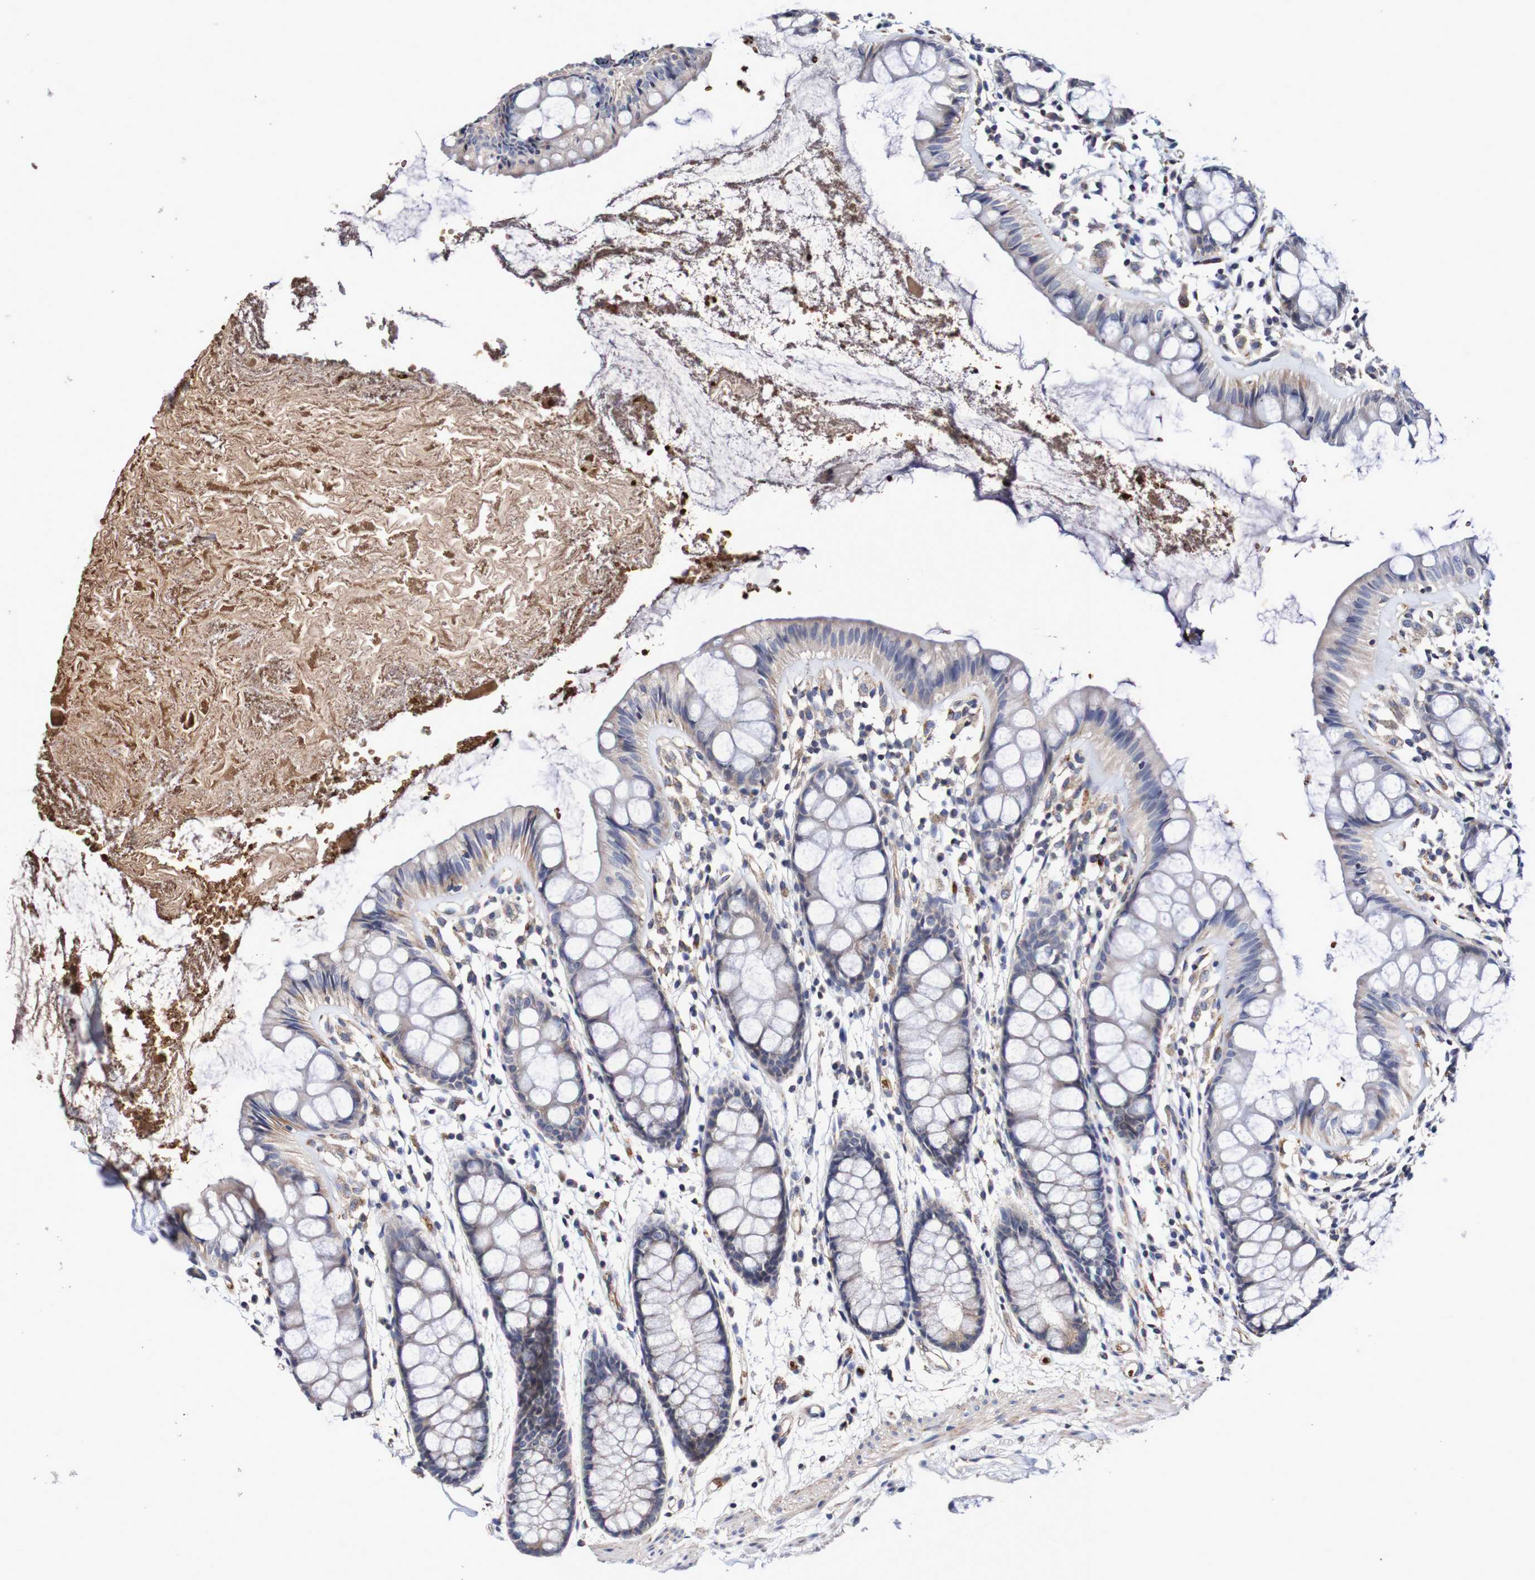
{"staining": {"intensity": "weak", "quantity": "25%-75%", "location": "cytoplasmic/membranous"}, "tissue": "rectum", "cell_type": "Glandular cells", "image_type": "normal", "snomed": [{"axis": "morphology", "description": "Normal tissue, NOS"}, {"axis": "topography", "description": "Rectum"}], "caption": "High-magnification brightfield microscopy of unremarkable rectum stained with DAB (brown) and counterstained with hematoxylin (blue). glandular cells exhibit weak cytoplasmic/membranous positivity is seen in about25%-75% of cells. Ihc stains the protein in brown and the nuclei are stained blue.", "gene": "WNT4", "patient": {"sex": "female", "age": 66}}